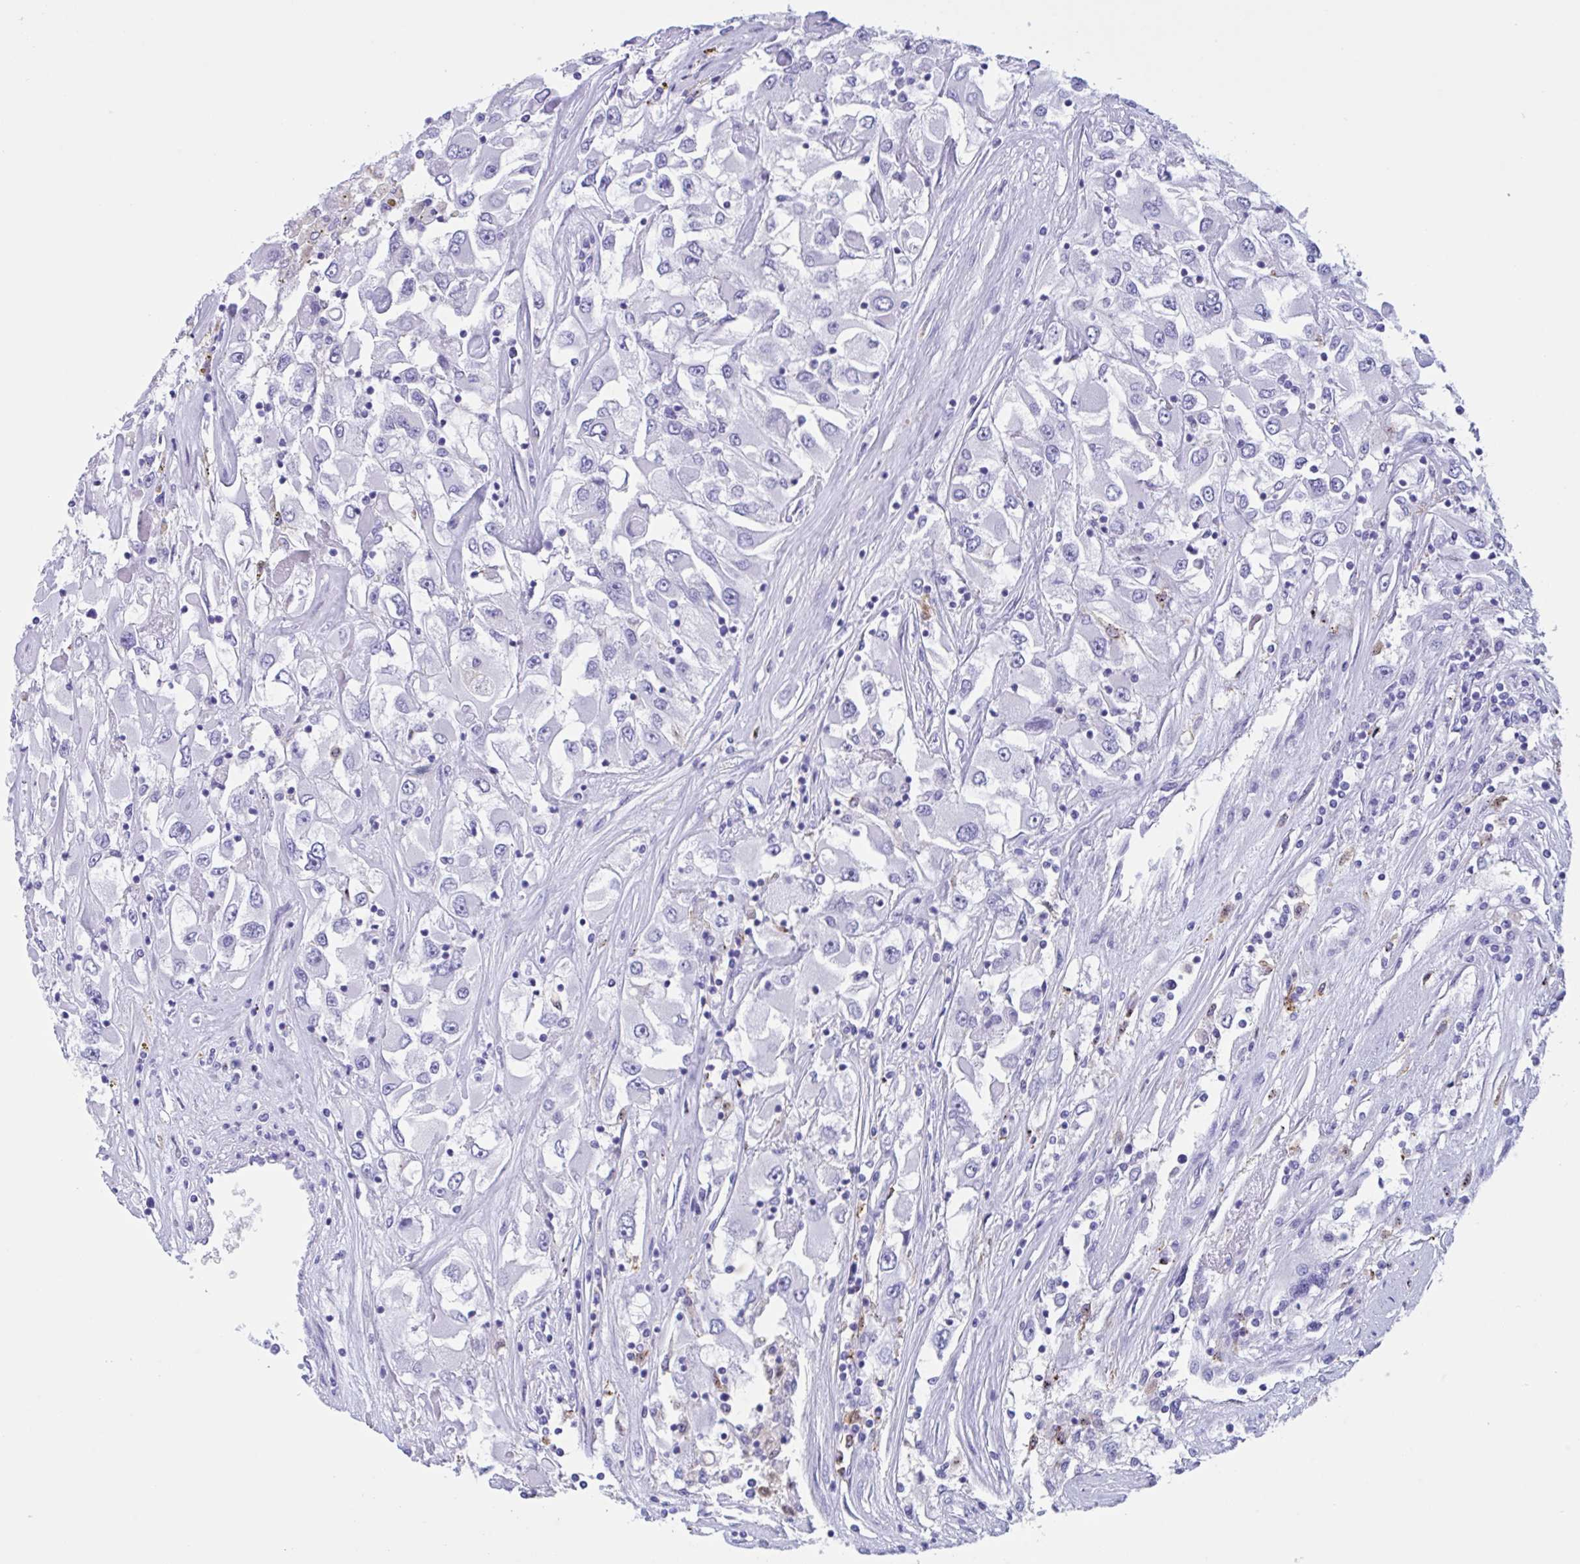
{"staining": {"intensity": "negative", "quantity": "none", "location": "none"}, "tissue": "renal cancer", "cell_type": "Tumor cells", "image_type": "cancer", "snomed": [{"axis": "morphology", "description": "Adenocarcinoma, NOS"}, {"axis": "topography", "description": "Kidney"}], "caption": "This photomicrograph is of adenocarcinoma (renal) stained with immunohistochemistry to label a protein in brown with the nuclei are counter-stained blue. There is no staining in tumor cells. The staining is performed using DAB (3,3'-diaminobenzidine) brown chromogen with nuclei counter-stained in using hematoxylin.", "gene": "ZNF850", "patient": {"sex": "female", "age": 52}}